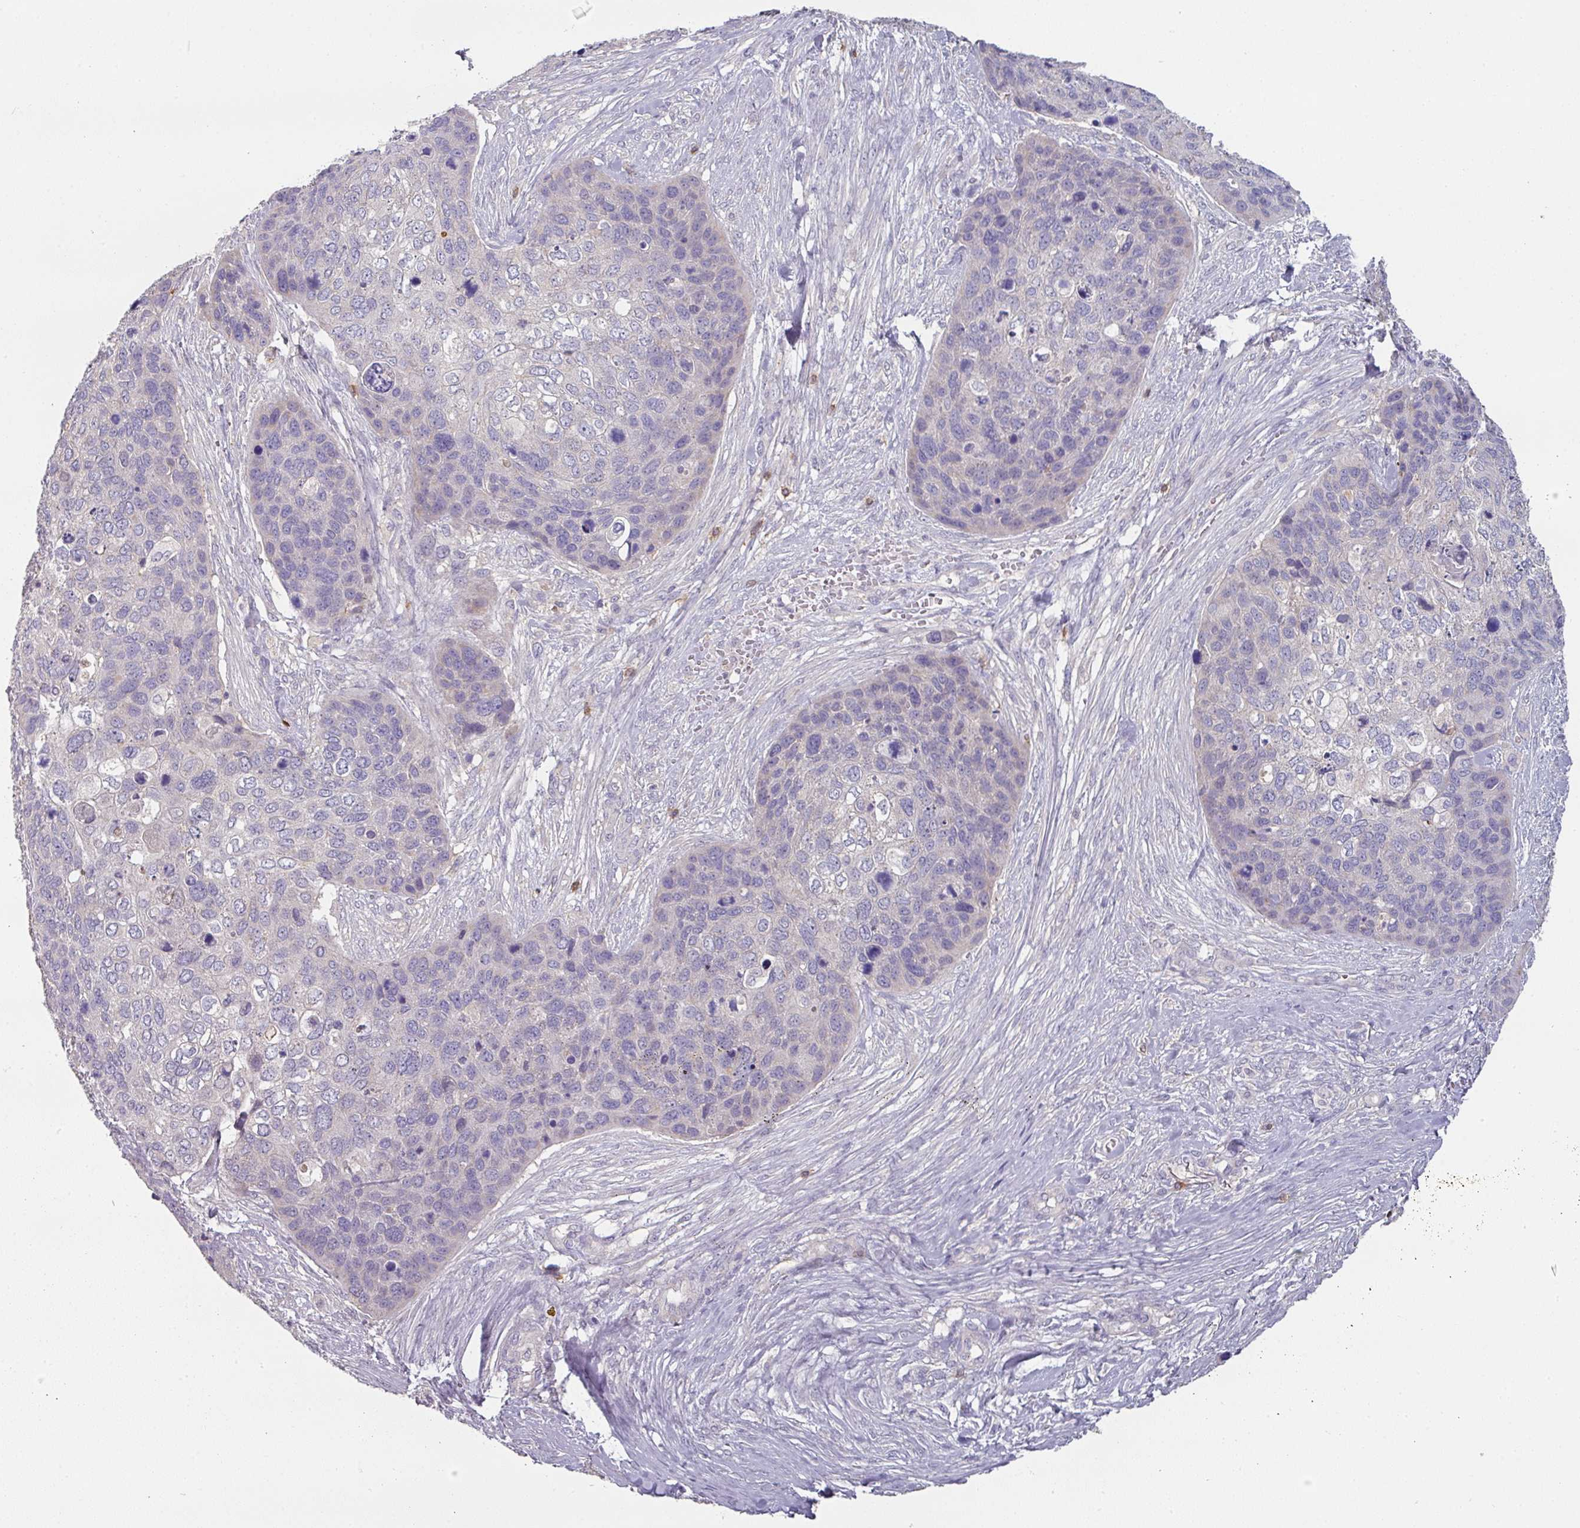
{"staining": {"intensity": "negative", "quantity": "none", "location": "none"}, "tissue": "skin cancer", "cell_type": "Tumor cells", "image_type": "cancer", "snomed": [{"axis": "morphology", "description": "Basal cell carcinoma"}, {"axis": "topography", "description": "Skin"}], "caption": "Immunohistochemical staining of human skin cancer (basal cell carcinoma) exhibits no significant staining in tumor cells.", "gene": "CD3G", "patient": {"sex": "female", "age": 74}}